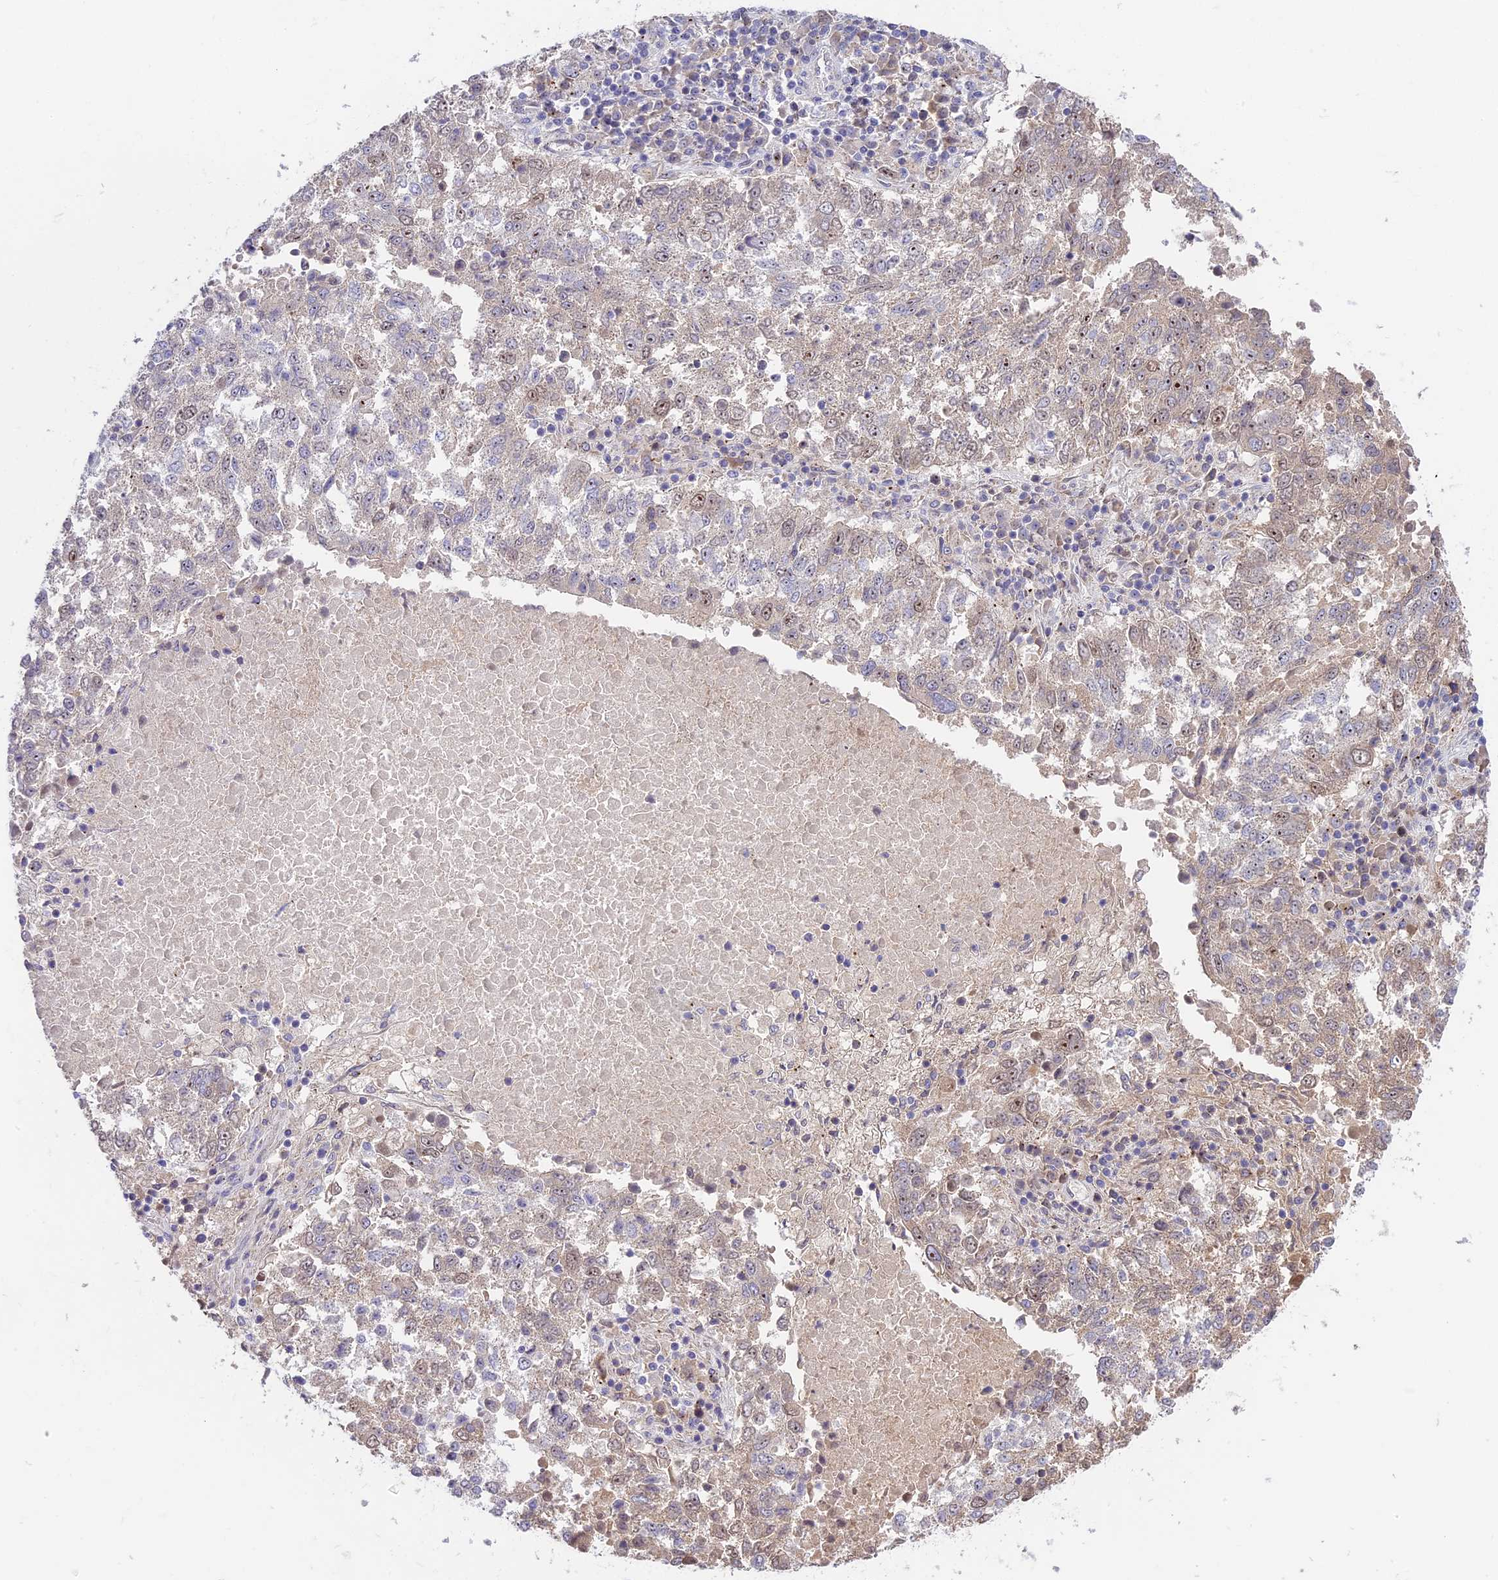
{"staining": {"intensity": "moderate", "quantity": "<25%", "location": "nuclear"}, "tissue": "lung cancer", "cell_type": "Tumor cells", "image_type": "cancer", "snomed": [{"axis": "morphology", "description": "Squamous cell carcinoma, NOS"}, {"axis": "topography", "description": "Lung"}], "caption": "There is low levels of moderate nuclear expression in tumor cells of lung cancer, as demonstrated by immunohistochemical staining (brown color).", "gene": "RAD51", "patient": {"sex": "male", "age": 73}}